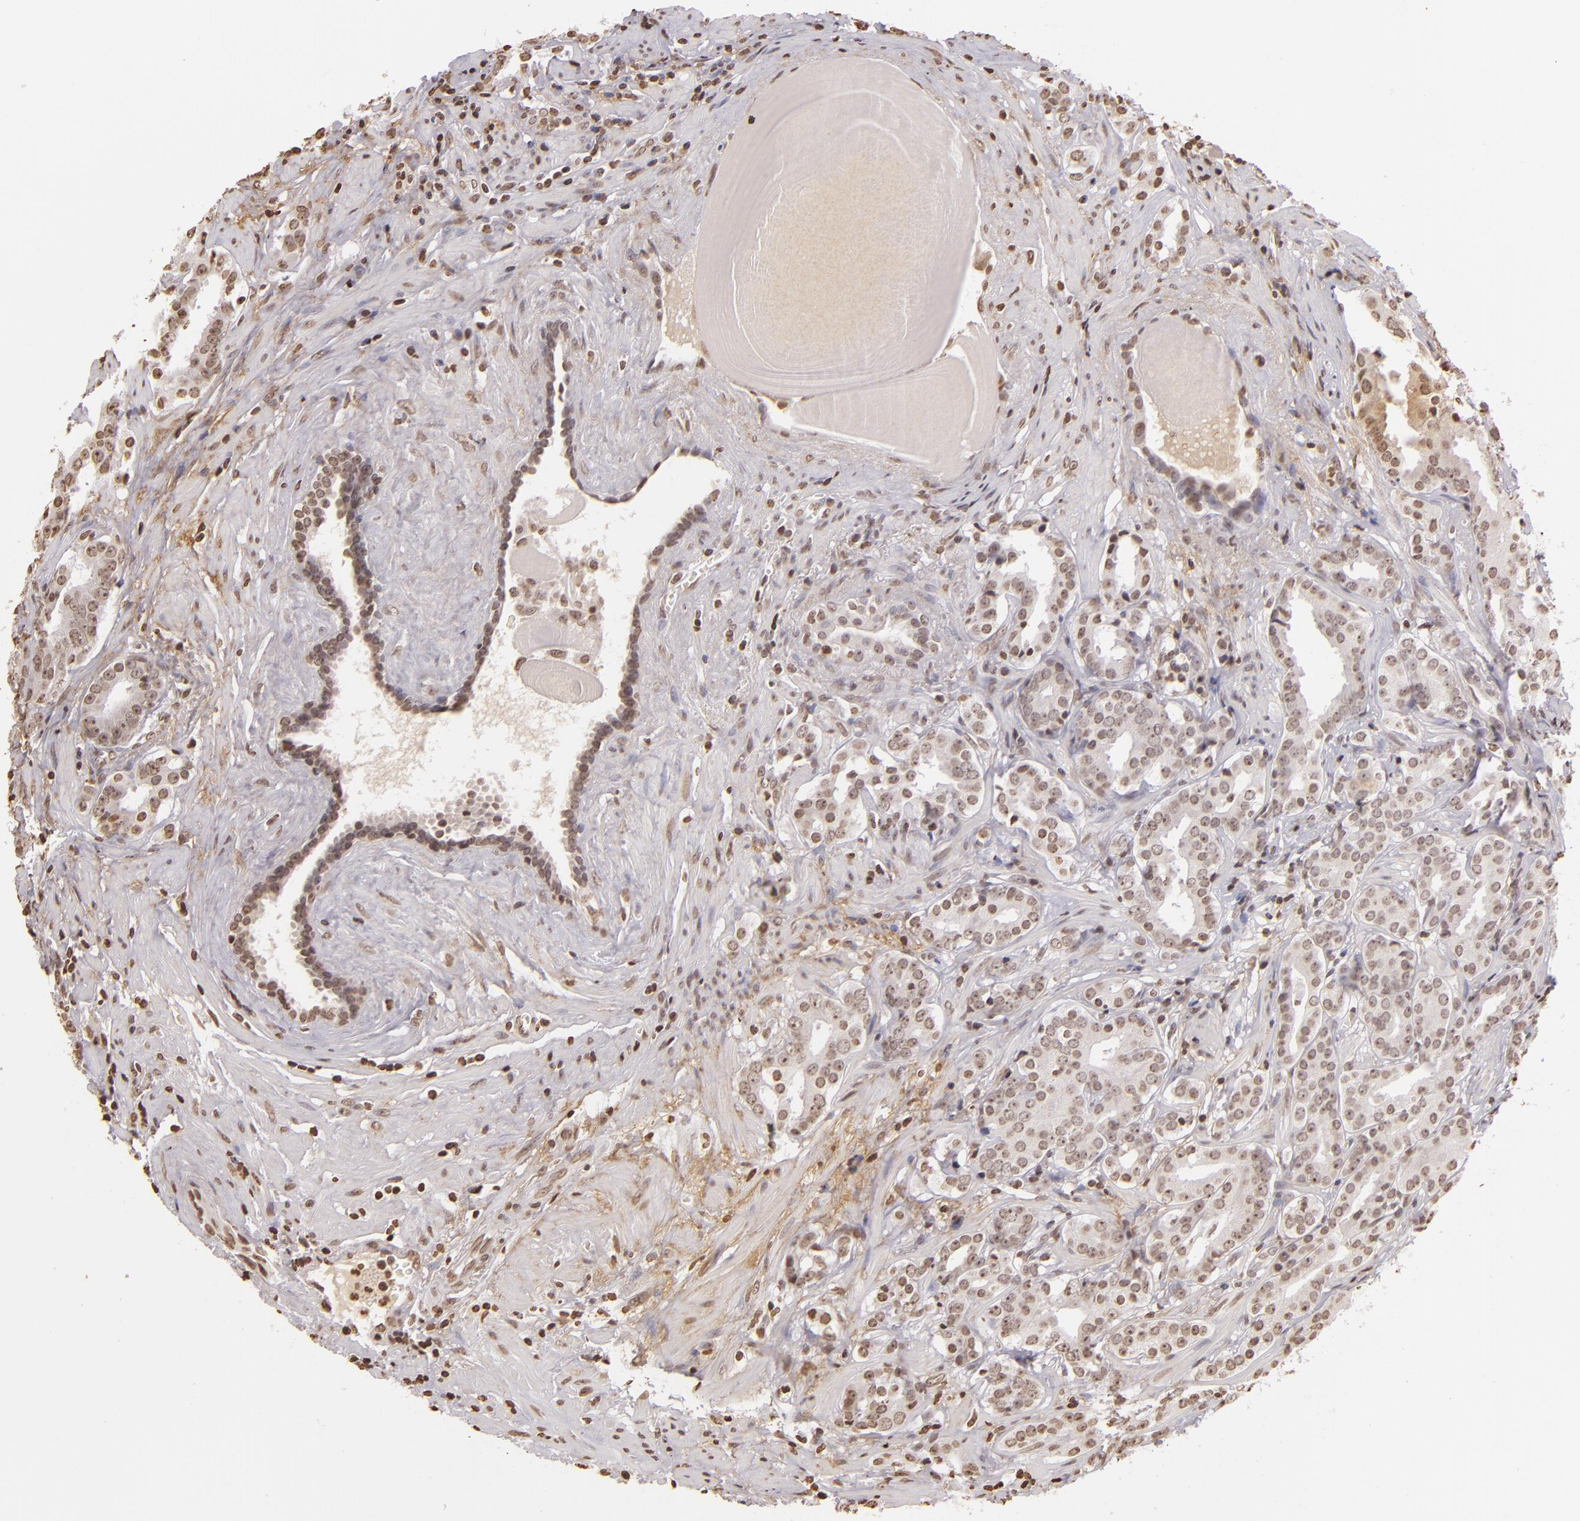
{"staining": {"intensity": "moderate", "quantity": ">75%", "location": "nuclear"}, "tissue": "prostate cancer", "cell_type": "Tumor cells", "image_type": "cancer", "snomed": [{"axis": "morphology", "description": "Adenocarcinoma, Low grade"}, {"axis": "topography", "description": "Prostate"}], "caption": "Prostate cancer (adenocarcinoma (low-grade)) stained with DAB immunohistochemistry (IHC) displays medium levels of moderate nuclear staining in approximately >75% of tumor cells.", "gene": "THRB", "patient": {"sex": "male", "age": 59}}